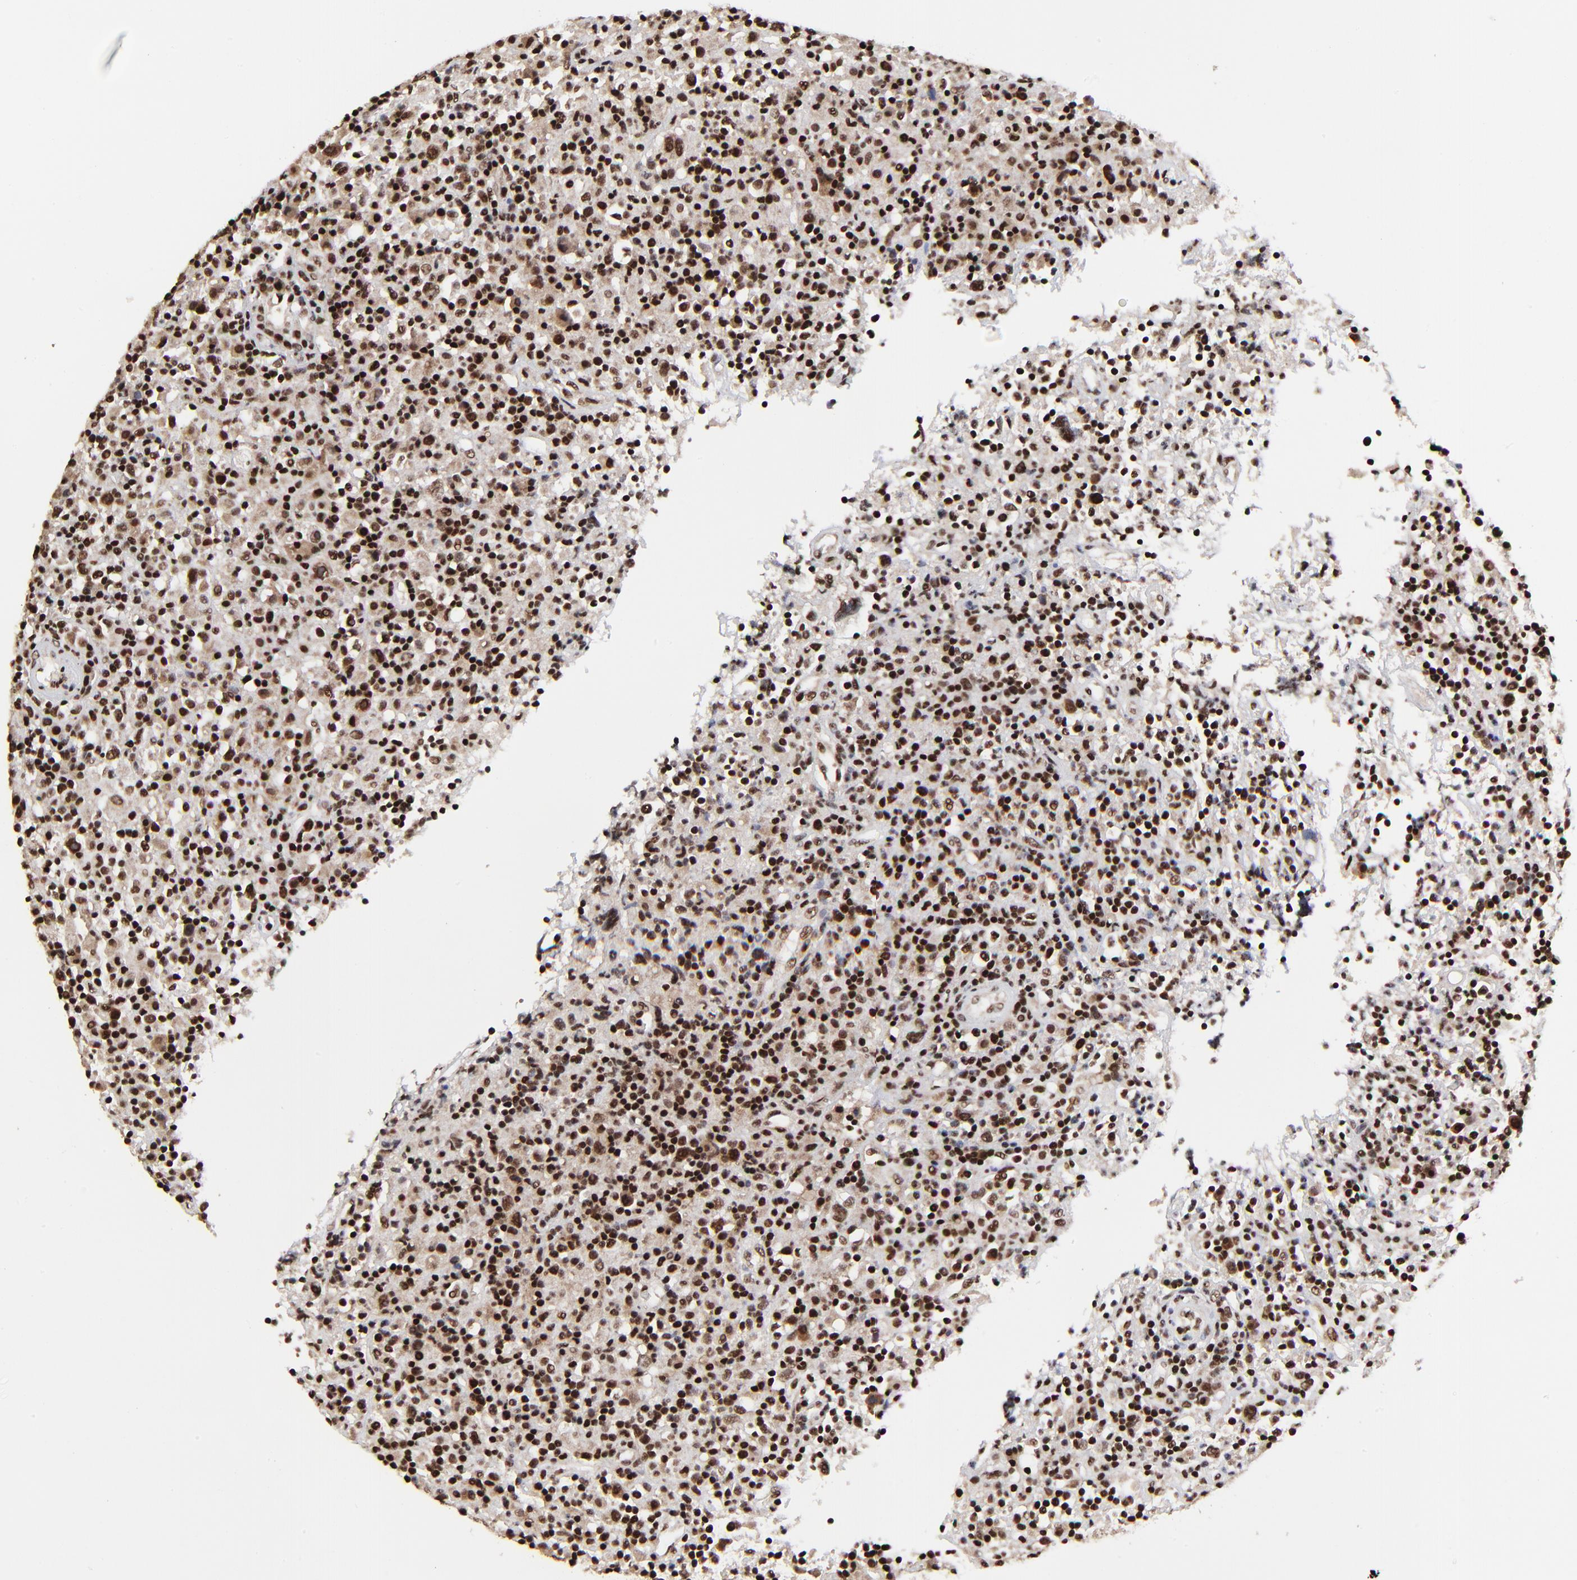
{"staining": {"intensity": "strong", "quantity": ">75%", "location": "nuclear"}, "tissue": "lymphoma", "cell_type": "Tumor cells", "image_type": "cancer", "snomed": [{"axis": "morphology", "description": "Hodgkin's disease, NOS"}, {"axis": "topography", "description": "Lymph node"}], "caption": "Protein expression analysis of human lymphoma reveals strong nuclear expression in about >75% of tumor cells. The protein is shown in brown color, while the nuclei are stained blue.", "gene": "RBM22", "patient": {"sex": "male", "age": 46}}